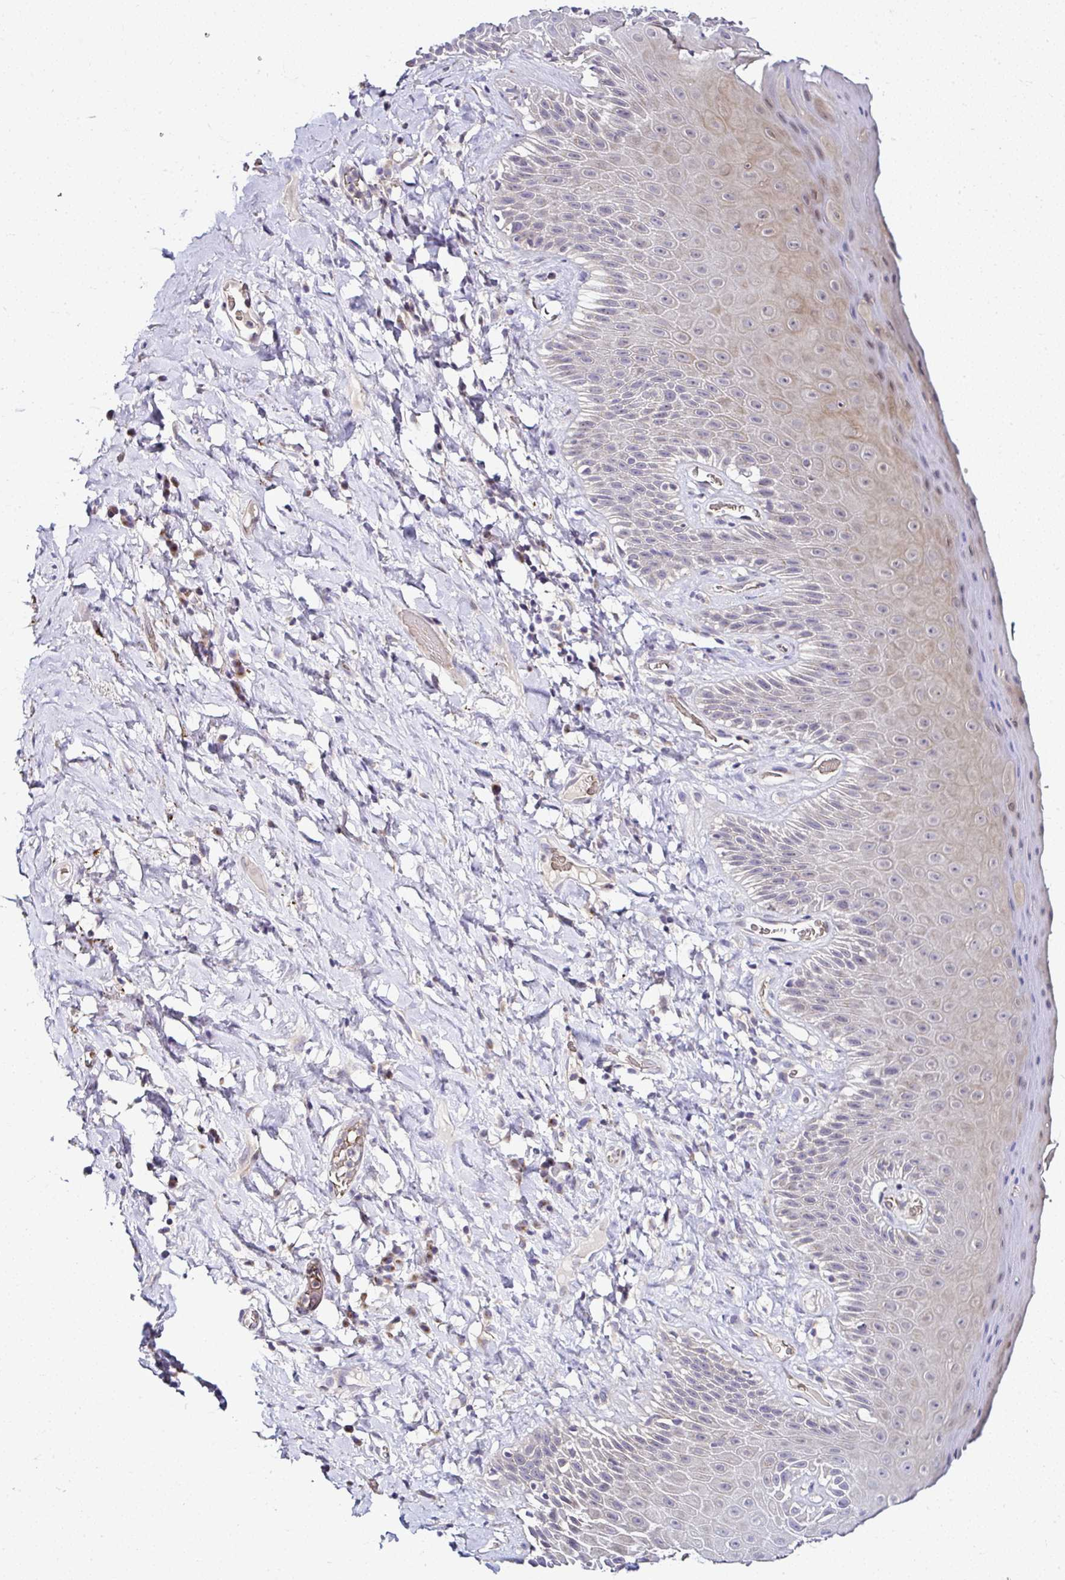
{"staining": {"intensity": "weak", "quantity": "<25%", "location": "cytoplasmic/membranous"}, "tissue": "skin", "cell_type": "Epidermal cells", "image_type": "normal", "snomed": [{"axis": "morphology", "description": "Normal tissue, NOS"}, {"axis": "topography", "description": "Anal"}], "caption": "The IHC histopathology image has no significant positivity in epidermal cells of skin.", "gene": "DEPDC5", "patient": {"sex": "male", "age": 78}}